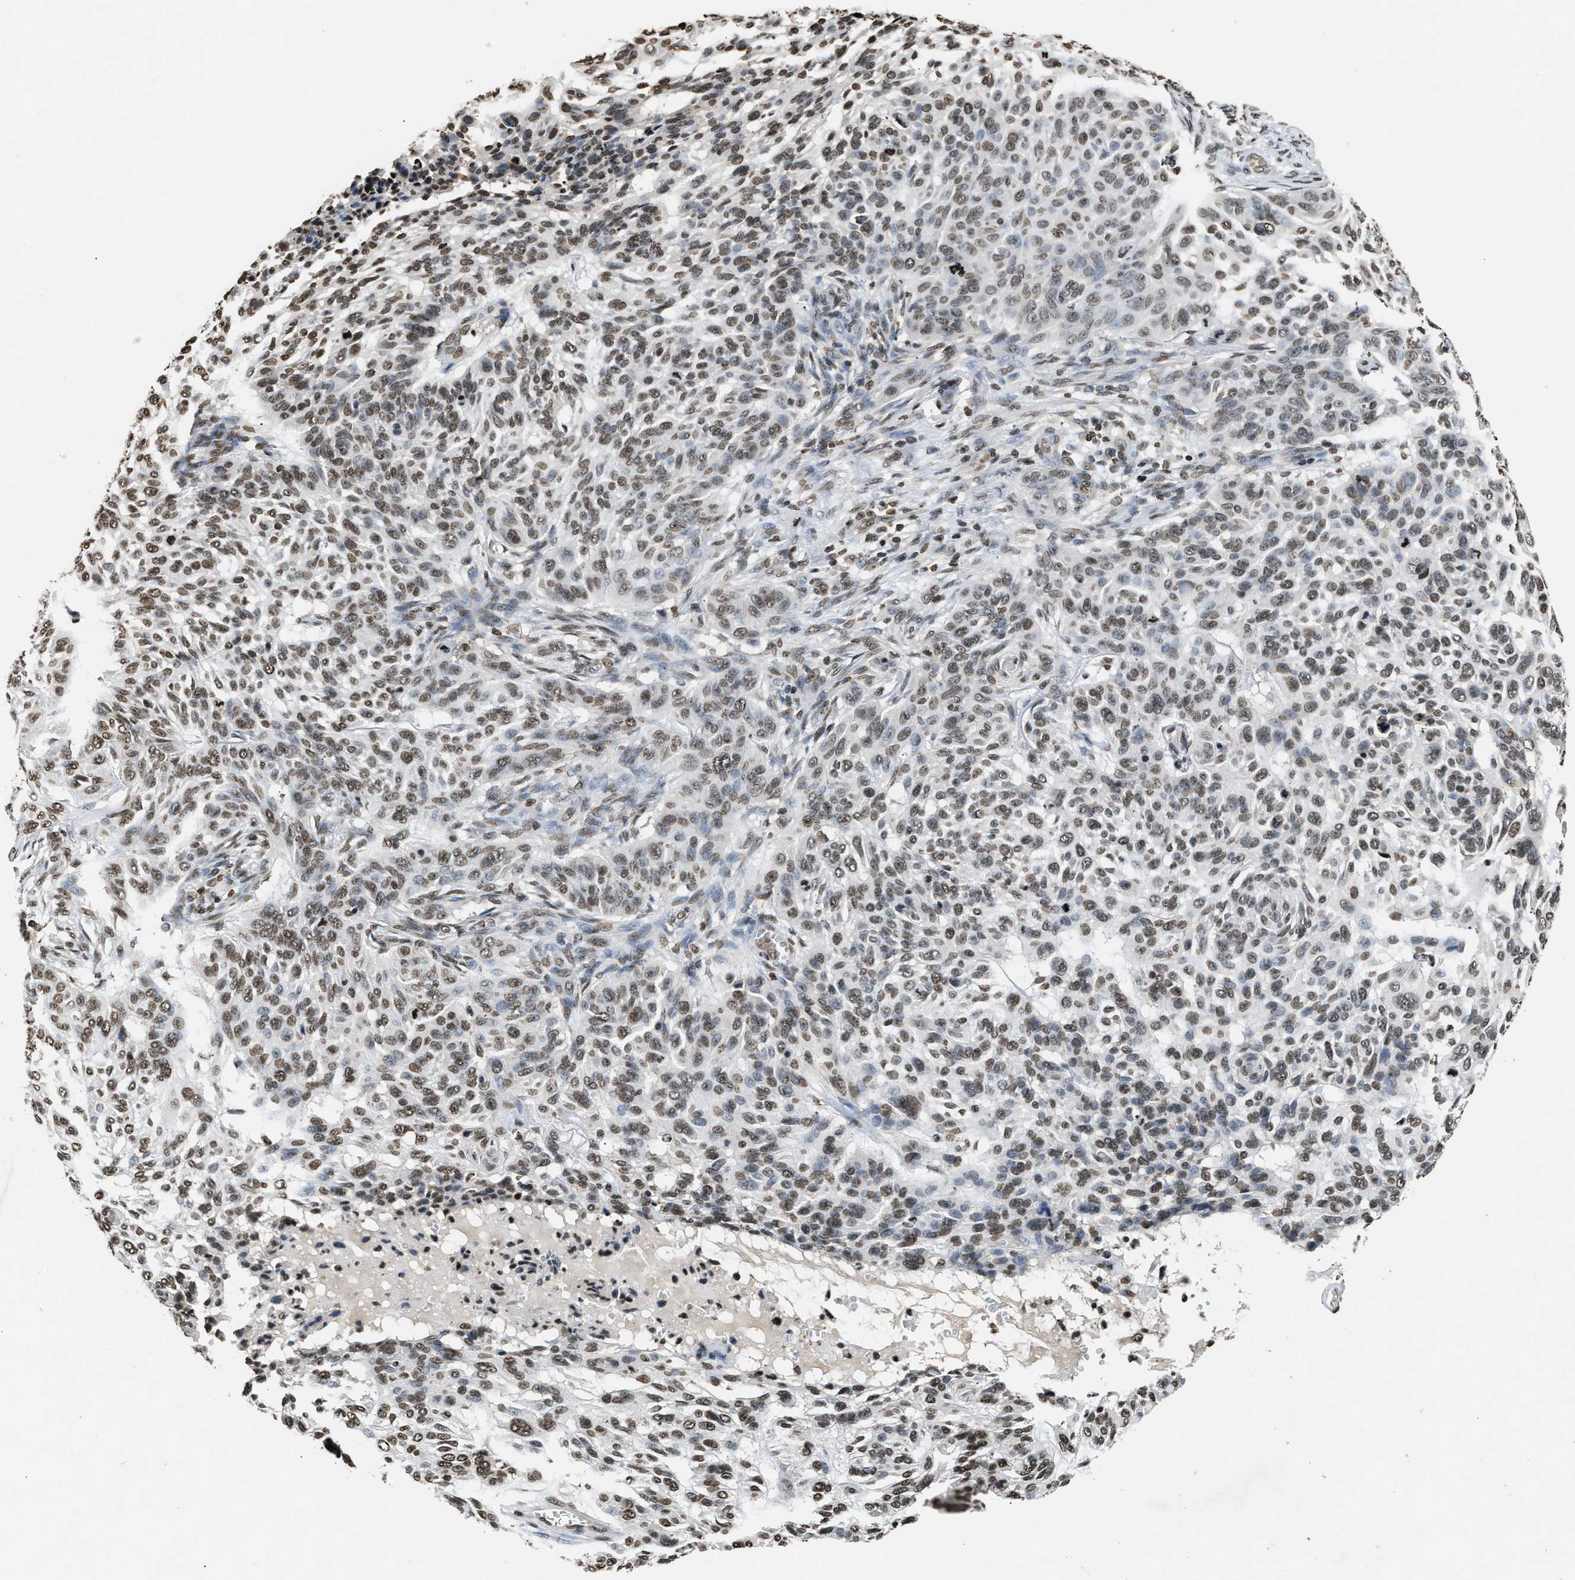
{"staining": {"intensity": "moderate", "quantity": ">75%", "location": "nuclear"}, "tissue": "skin cancer", "cell_type": "Tumor cells", "image_type": "cancer", "snomed": [{"axis": "morphology", "description": "Basal cell carcinoma"}, {"axis": "topography", "description": "Skin"}], "caption": "A histopathology image of human skin cancer (basal cell carcinoma) stained for a protein shows moderate nuclear brown staining in tumor cells.", "gene": "DNASE1L3", "patient": {"sex": "male", "age": 85}}